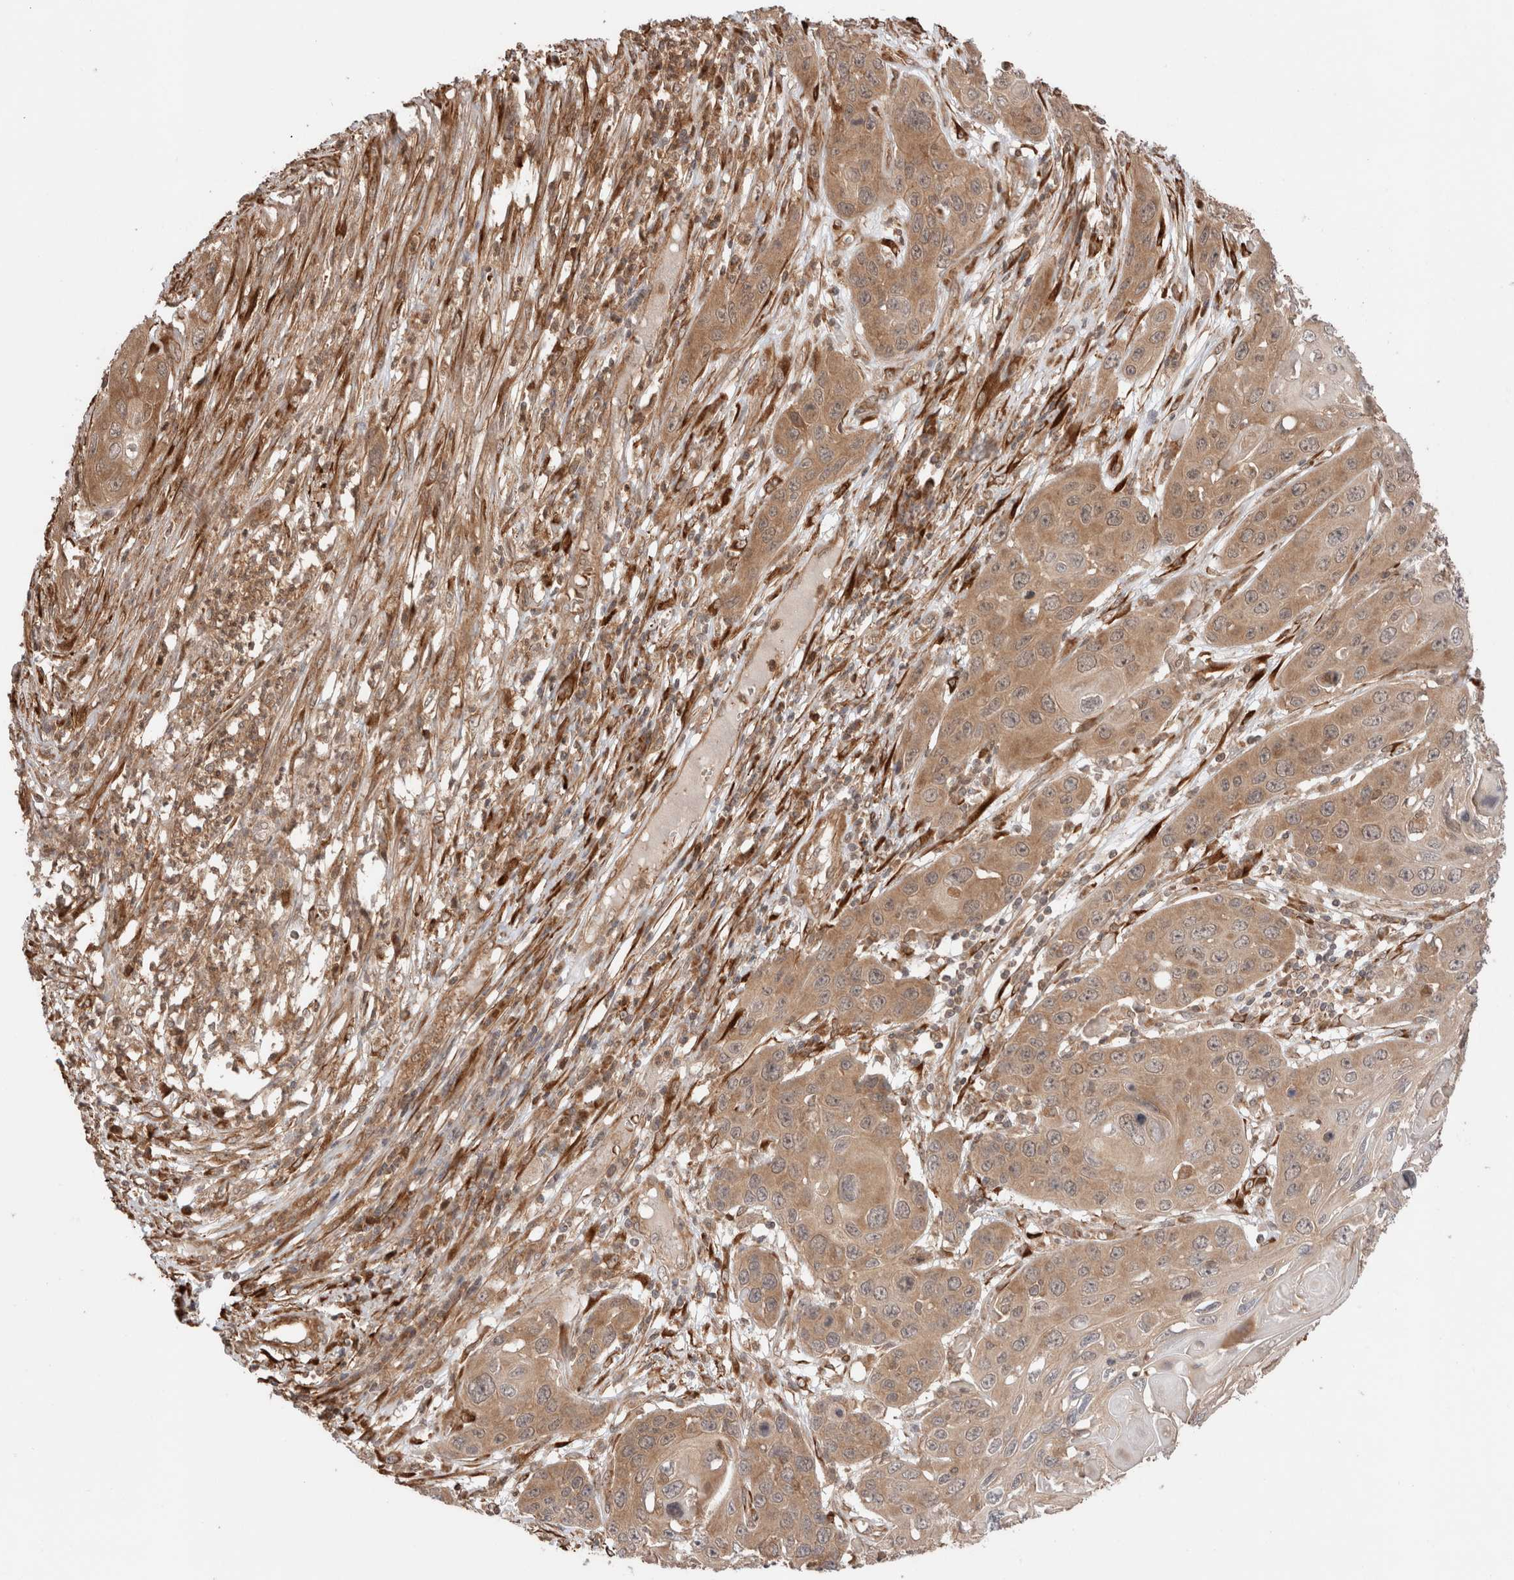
{"staining": {"intensity": "moderate", "quantity": ">75%", "location": "cytoplasmic/membranous"}, "tissue": "skin cancer", "cell_type": "Tumor cells", "image_type": "cancer", "snomed": [{"axis": "morphology", "description": "Squamous cell carcinoma, NOS"}, {"axis": "topography", "description": "Skin"}], "caption": "IHC (DAB (3,3'-diaminobenzidine)) staining of human squamous cell carcinoma (skin) shows moderate cytoplasmic/membranous protein expression in about >75% of tumor cells. The protein is shown in brown color, while the nuclei are stained blue.", "gene": "ZNF649", "patient": {"sex": "male", "age": 55}}